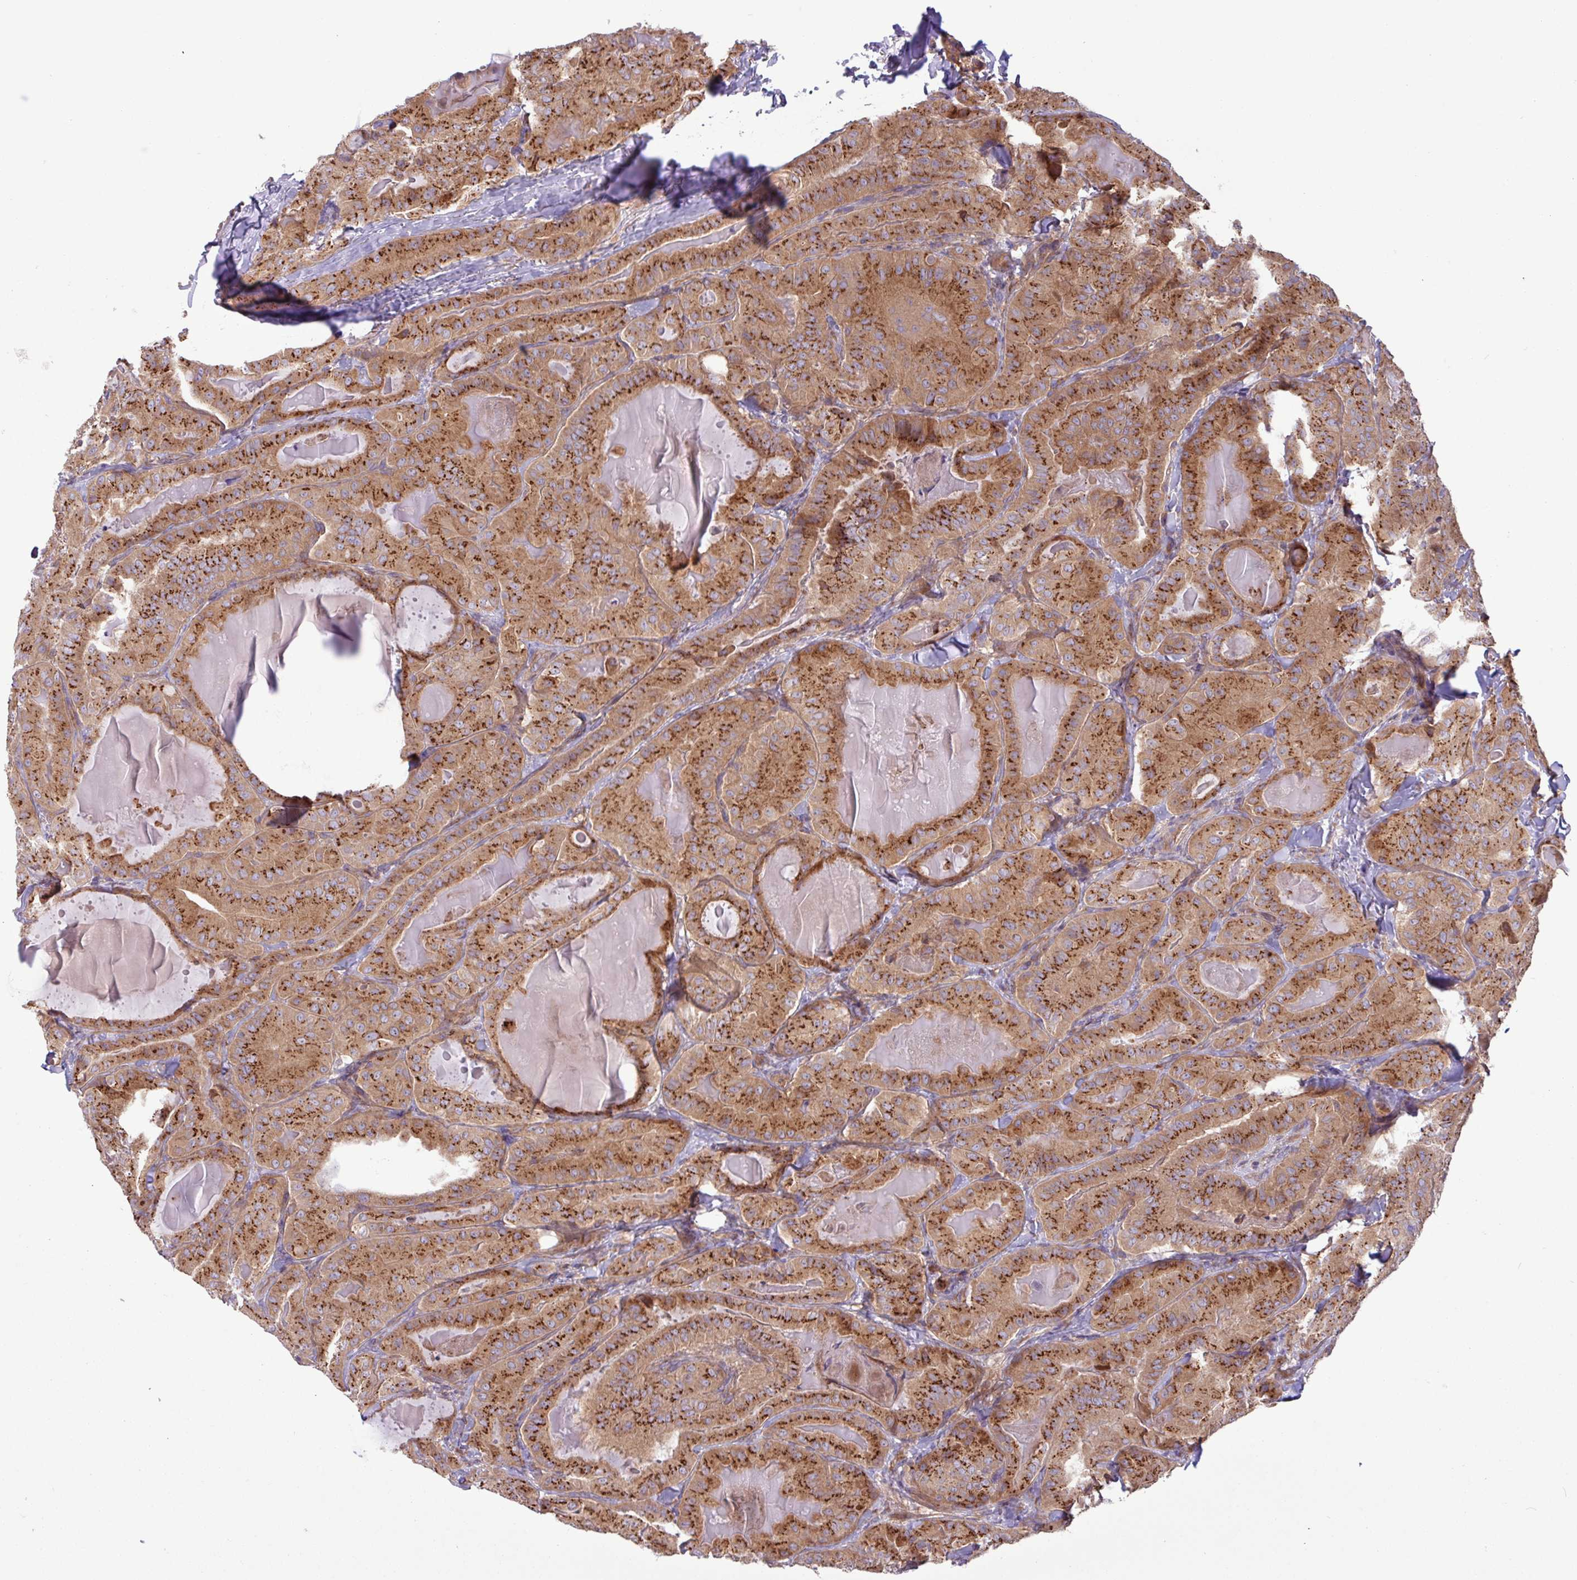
{"staining": {"intensity": "strong", "quantity": ">75%", "location": "cytoplasmic/membranous"}, "tissue": "thyroid cancer", "cell_type": "Tumor cells", "image_type": "cancer", "snomed": [{"axis": "morphology", "description": "Papillary adenocarcinoma, NOS"}, {"axis": "topography", "description": "Thyroid gland"}], "caption": "Human thyroid papillary adenocarcinoma stained for a protein (brown) exhibits strong cytoplasmic/membranous positive positivity in about >75% of tumor cells.", "gene": "RAB19", "patient": {"sex": "female", "age": 68}}